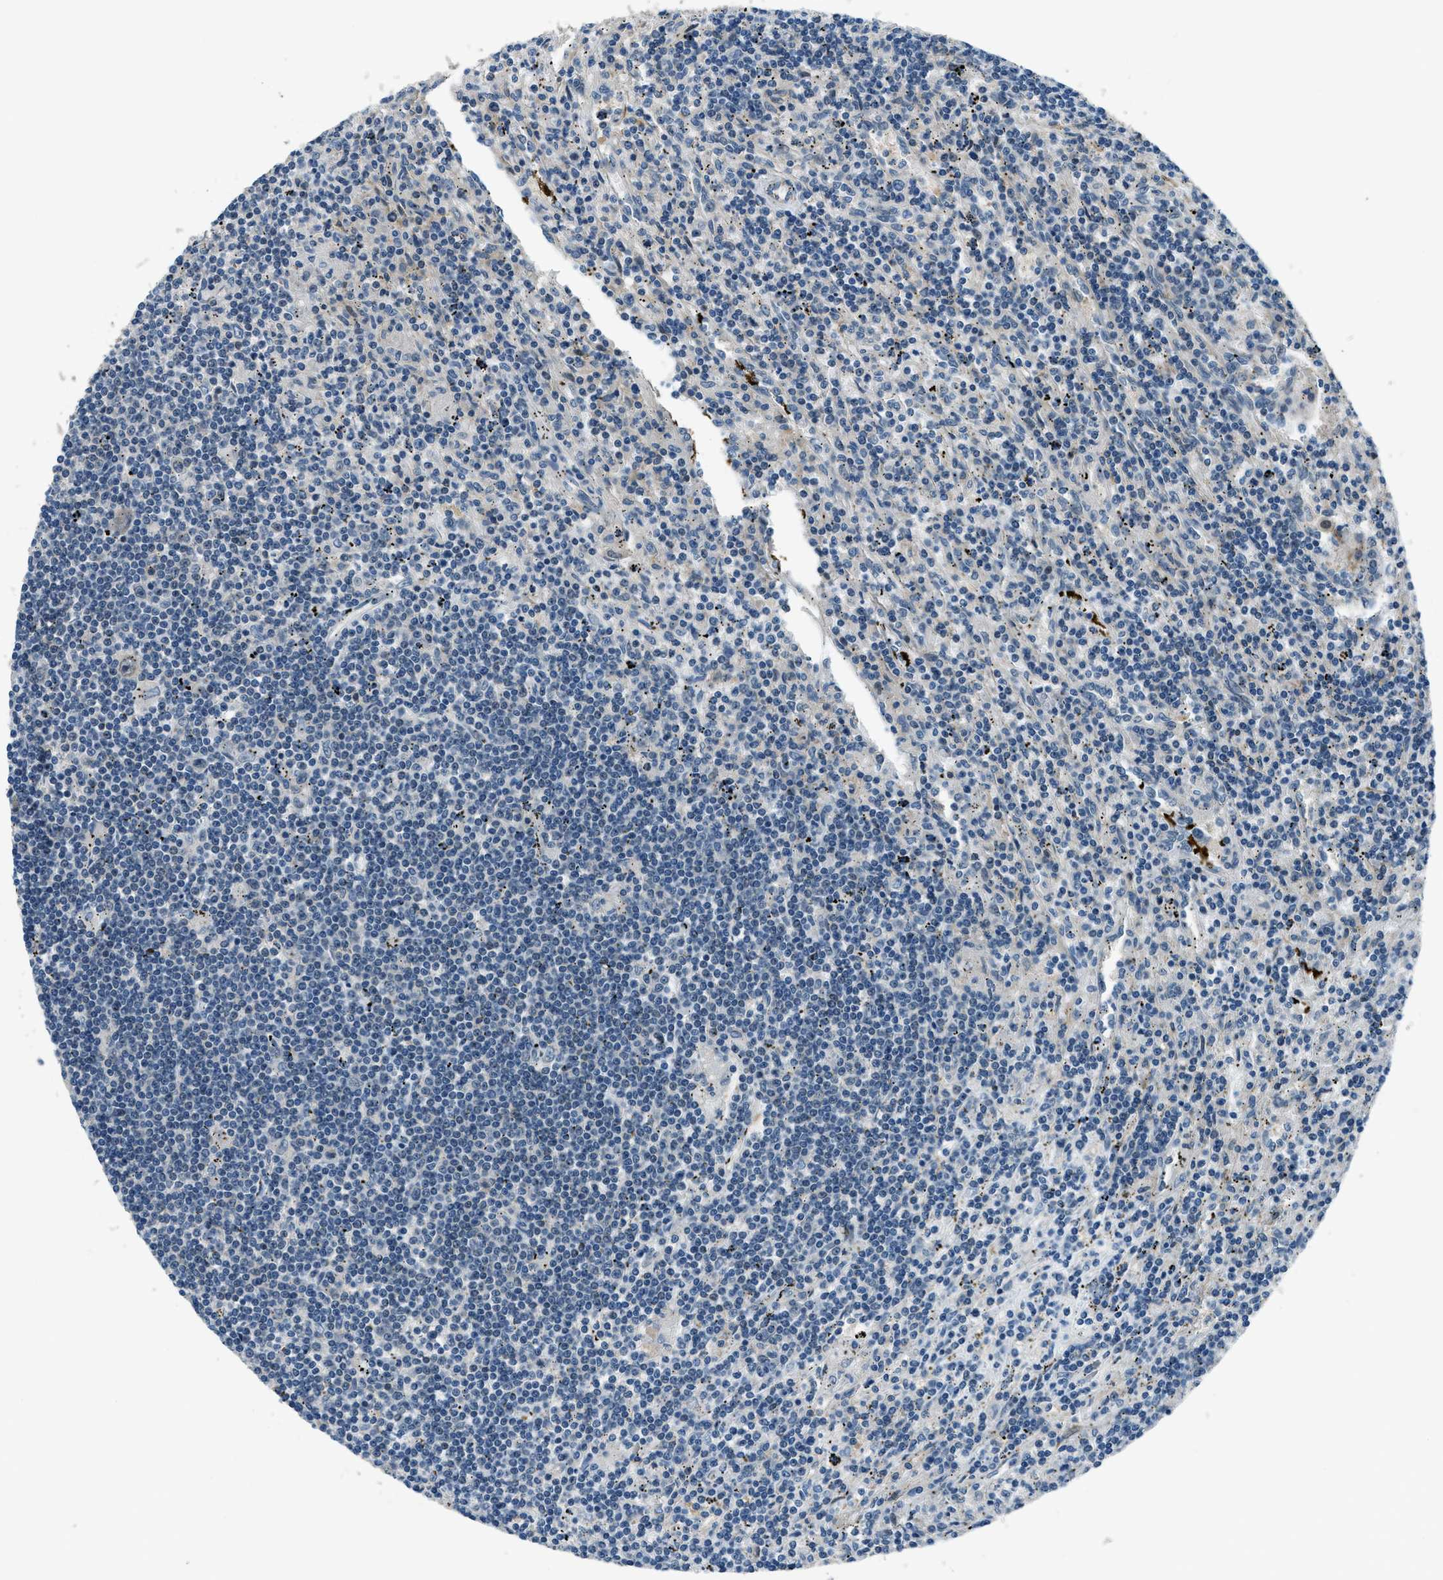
{"staining": {"intensity": "negative", "quantity": "none", "location": "none"}, "tissue": "lymphoma", "cell_type": "Tumor cells", "image_type": "cancer", "snomed": [{"axis": "morphology", "description": "Malignant lymphoma, non-Hodgkin's type, Low grade"}, {"axis": "topography", "description": "Spleen"}], "caption": "The photomicrograph demonstrates no significant positivity in tumor cells of low-grade malignant lymphoma, non-Hodgkin's type.", "gene": "NUDCD3", "patient": {"sex": "male", "age": 76}}